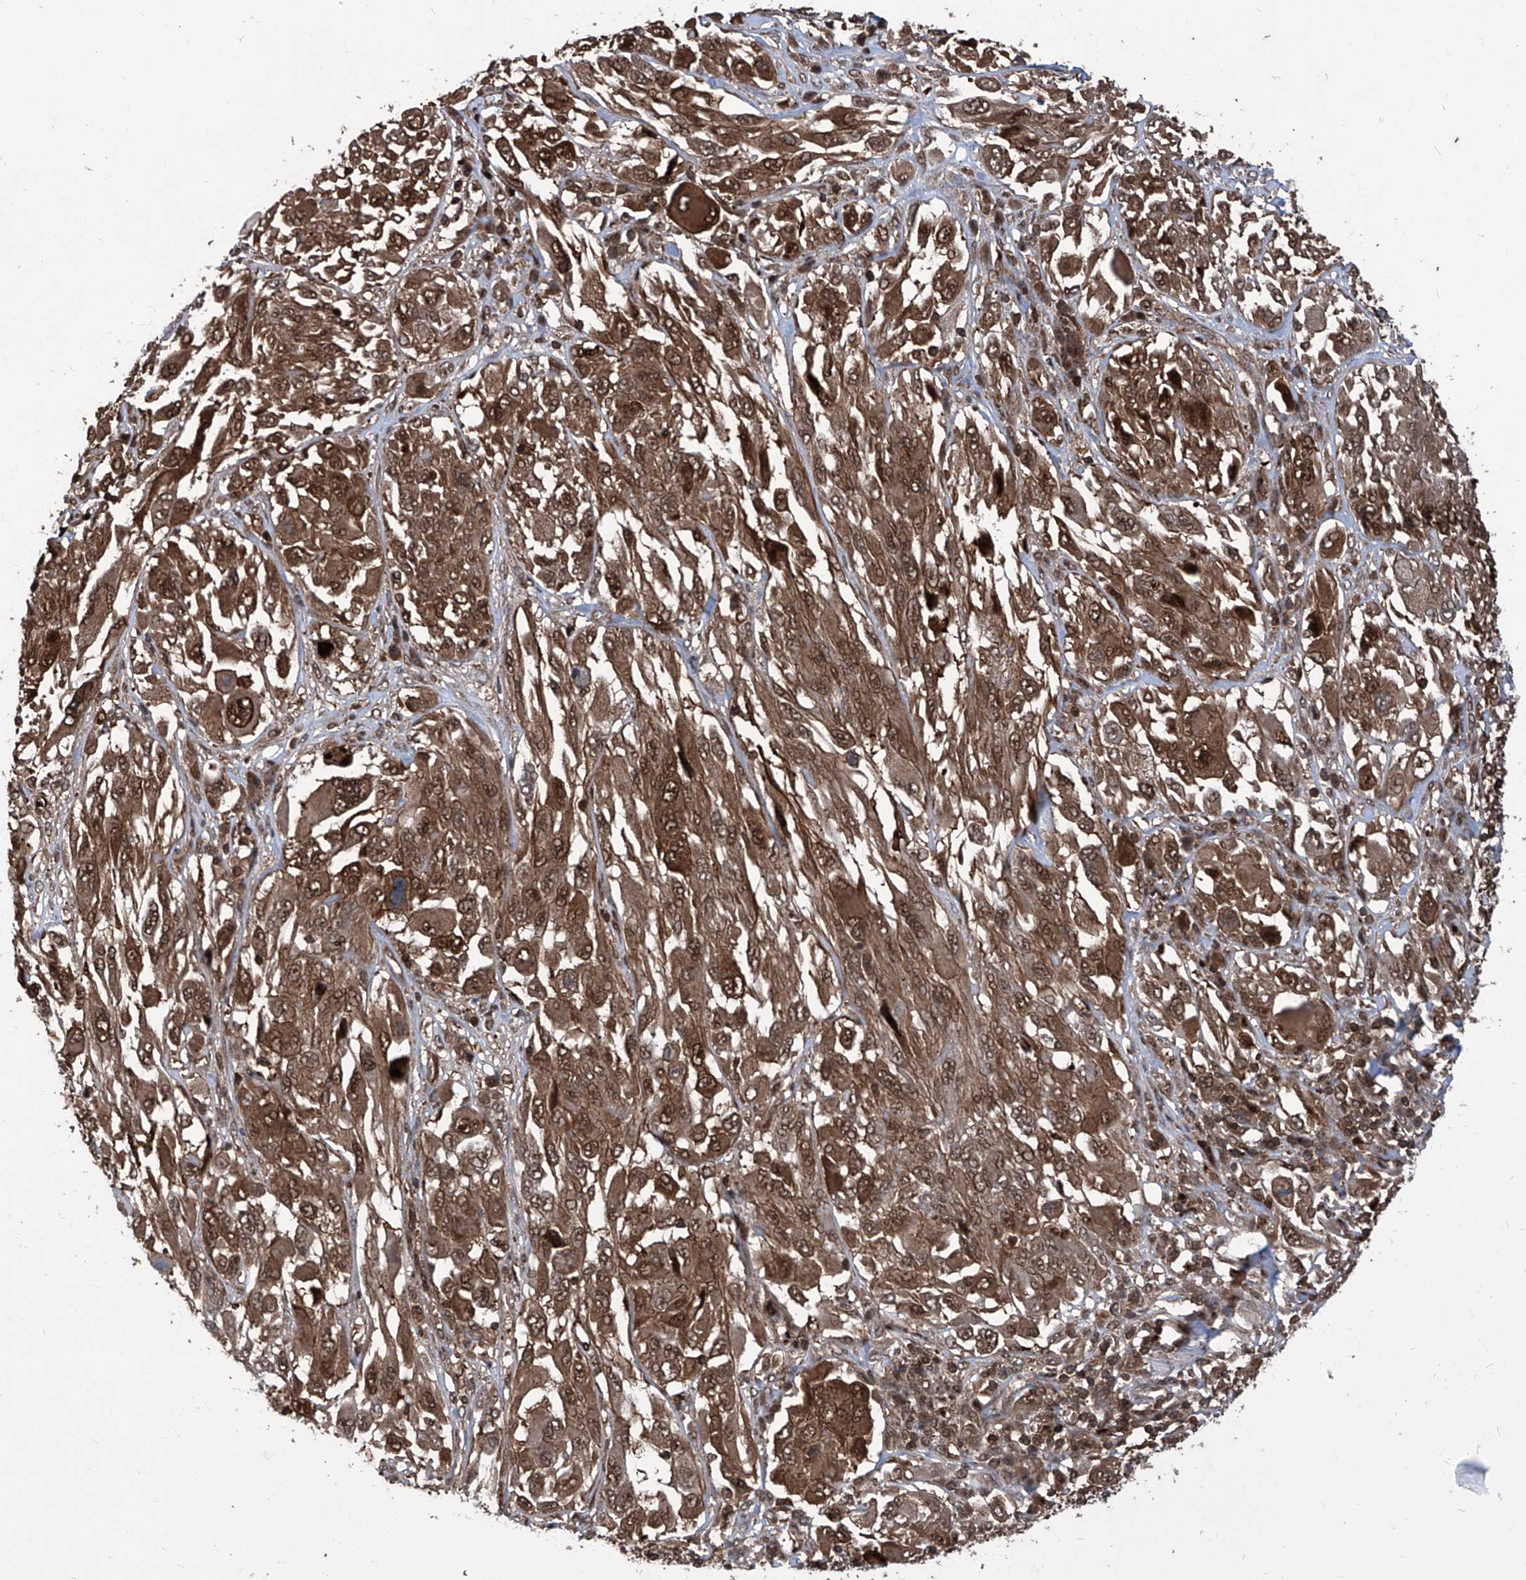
{"staining": {"intensity": "moderate", "quantity": ">75%", "location": "cytoplasmic/membranous,nuclear"}, "tissue": "melanoma", "cell_type": "Tumor cells", "image_type": "cancer", "snomed": [{"axis": "morphology", "description": "Malignant melanoma, NOS"}, {"axis": "topography", "description": "Skin"}], "caption": "A high-resolution photomicrograph shows immunohistochemistry (IHC) staining of melanoma, which demonstrates moderate cytoplasmic/membranous and nuclear positivity in about >75% of tumor cells.", "gene": "PSMB1", "patient": {"sex": "female", "age": 91}}